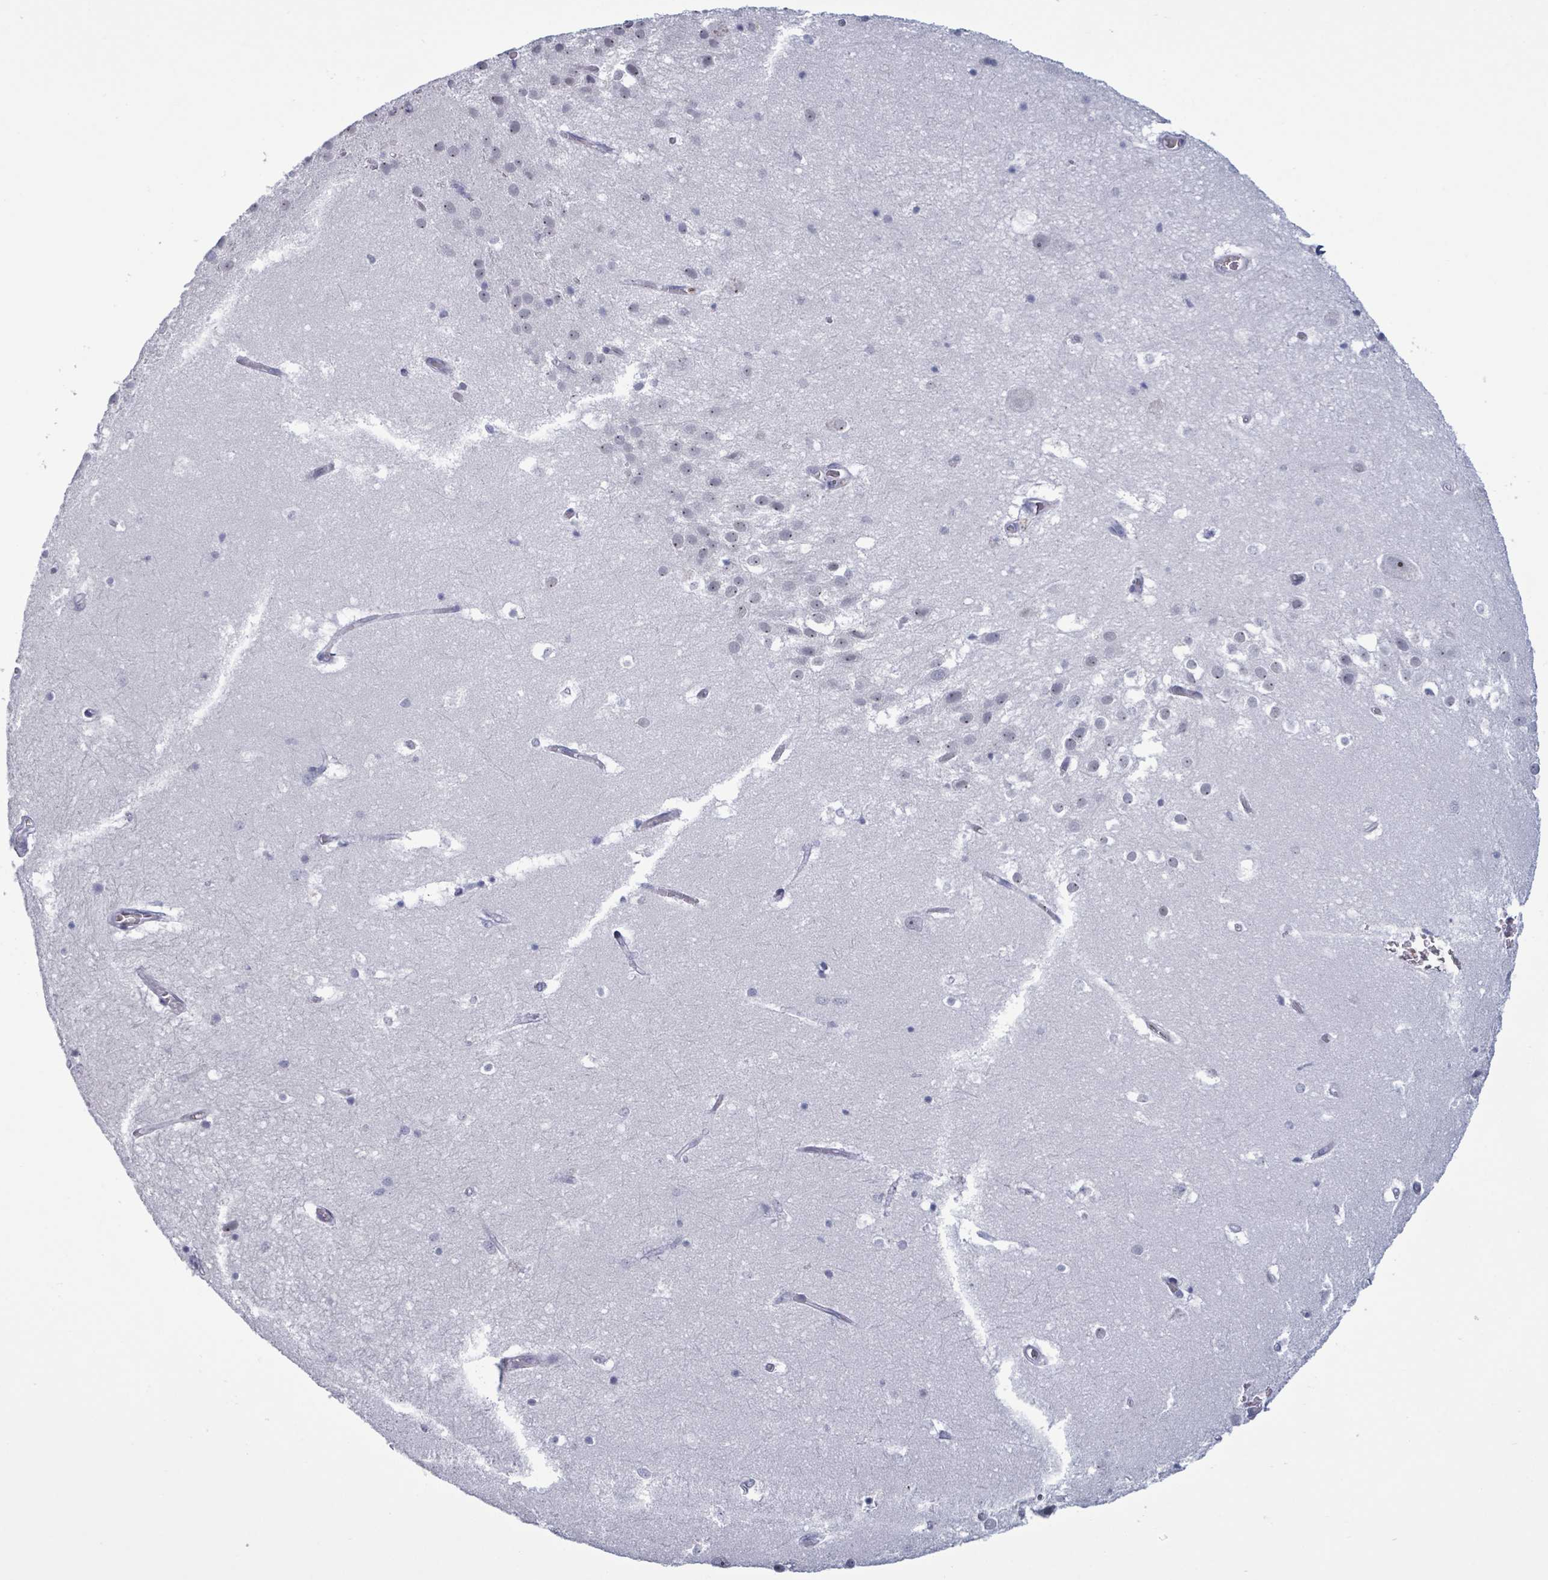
{"staining": {"intensity": "negative", "quantity": "none", "location": "none"}, "tissue": "hippocampus", "cell_type": "Glial cells", "image_type": "normal", "snomed": [{"axis": "morphology", "description": "Normal tissue, NOS"}, {"axis": "topography", "description": "Hippocampus"}], "caption": "Protein analysis of normal hippocampus demonstrates no significant positivity in glial cells. (Brightfield microscopy of DAB immunohistochemistry (IHC) at high magnification).", "gene": "ZNF771", "patient": {"sex": "female", "age": 52}}